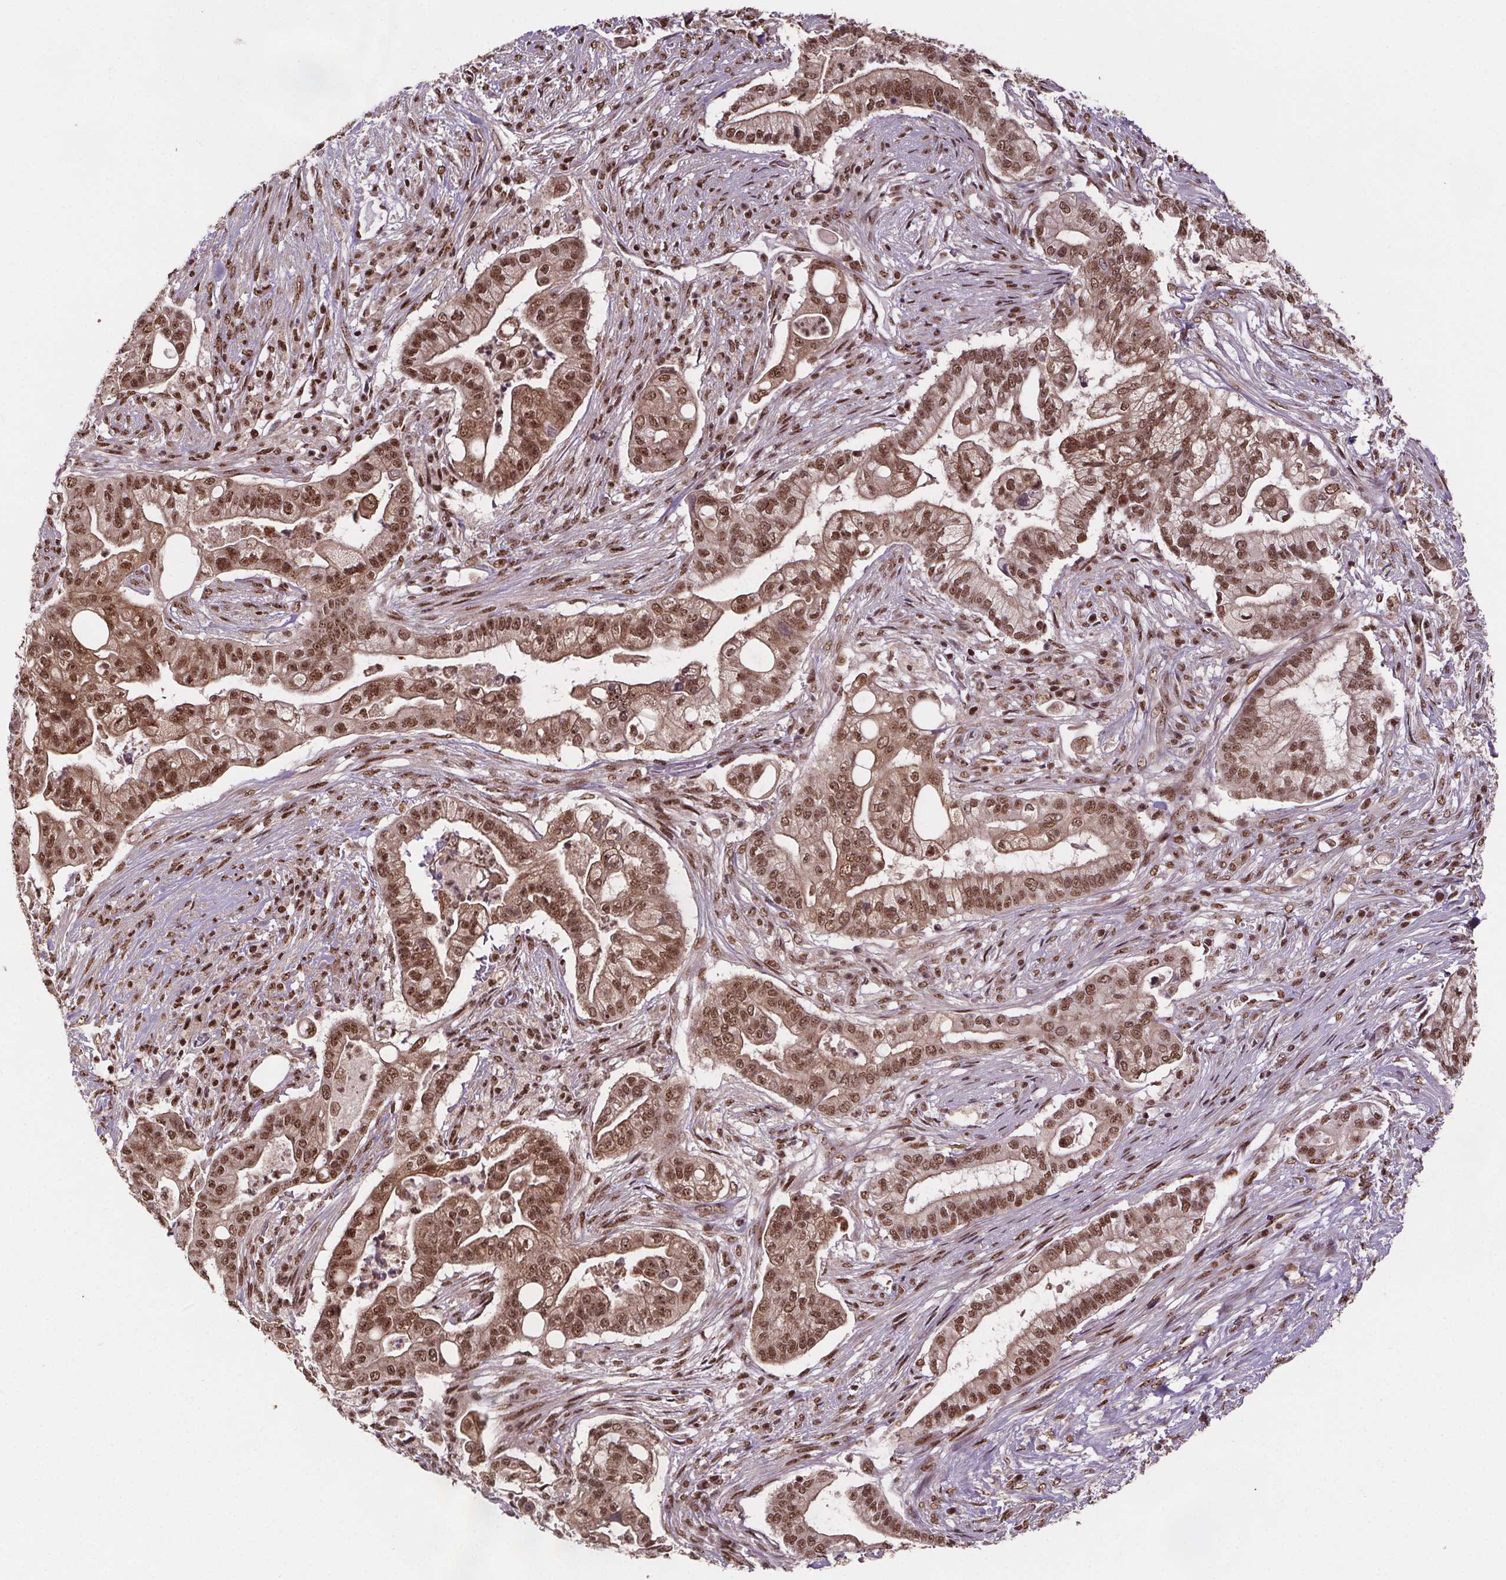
{"staining": {"intensity": "moderate", "quantity": ">75%", "location": "nuclear"}, "tissue": "pancreatic cancer", "cell_type": "Tumor cells", "image_type": "cancer", "snomed": [{"axis": "morphology", "description": "Adenocarcinoma, NOS"}, {"axis": "topography", "description": "Pancreas"}], "caption": "Protein expression by immunohistochemistry (IHC) shows moderate nuclear positivity in approximately >75% of tumor cells in pancreatic cancer (adenocarcinoma).", "gene": "JARID2", "patient": {"sex": "female", "age": 69}}